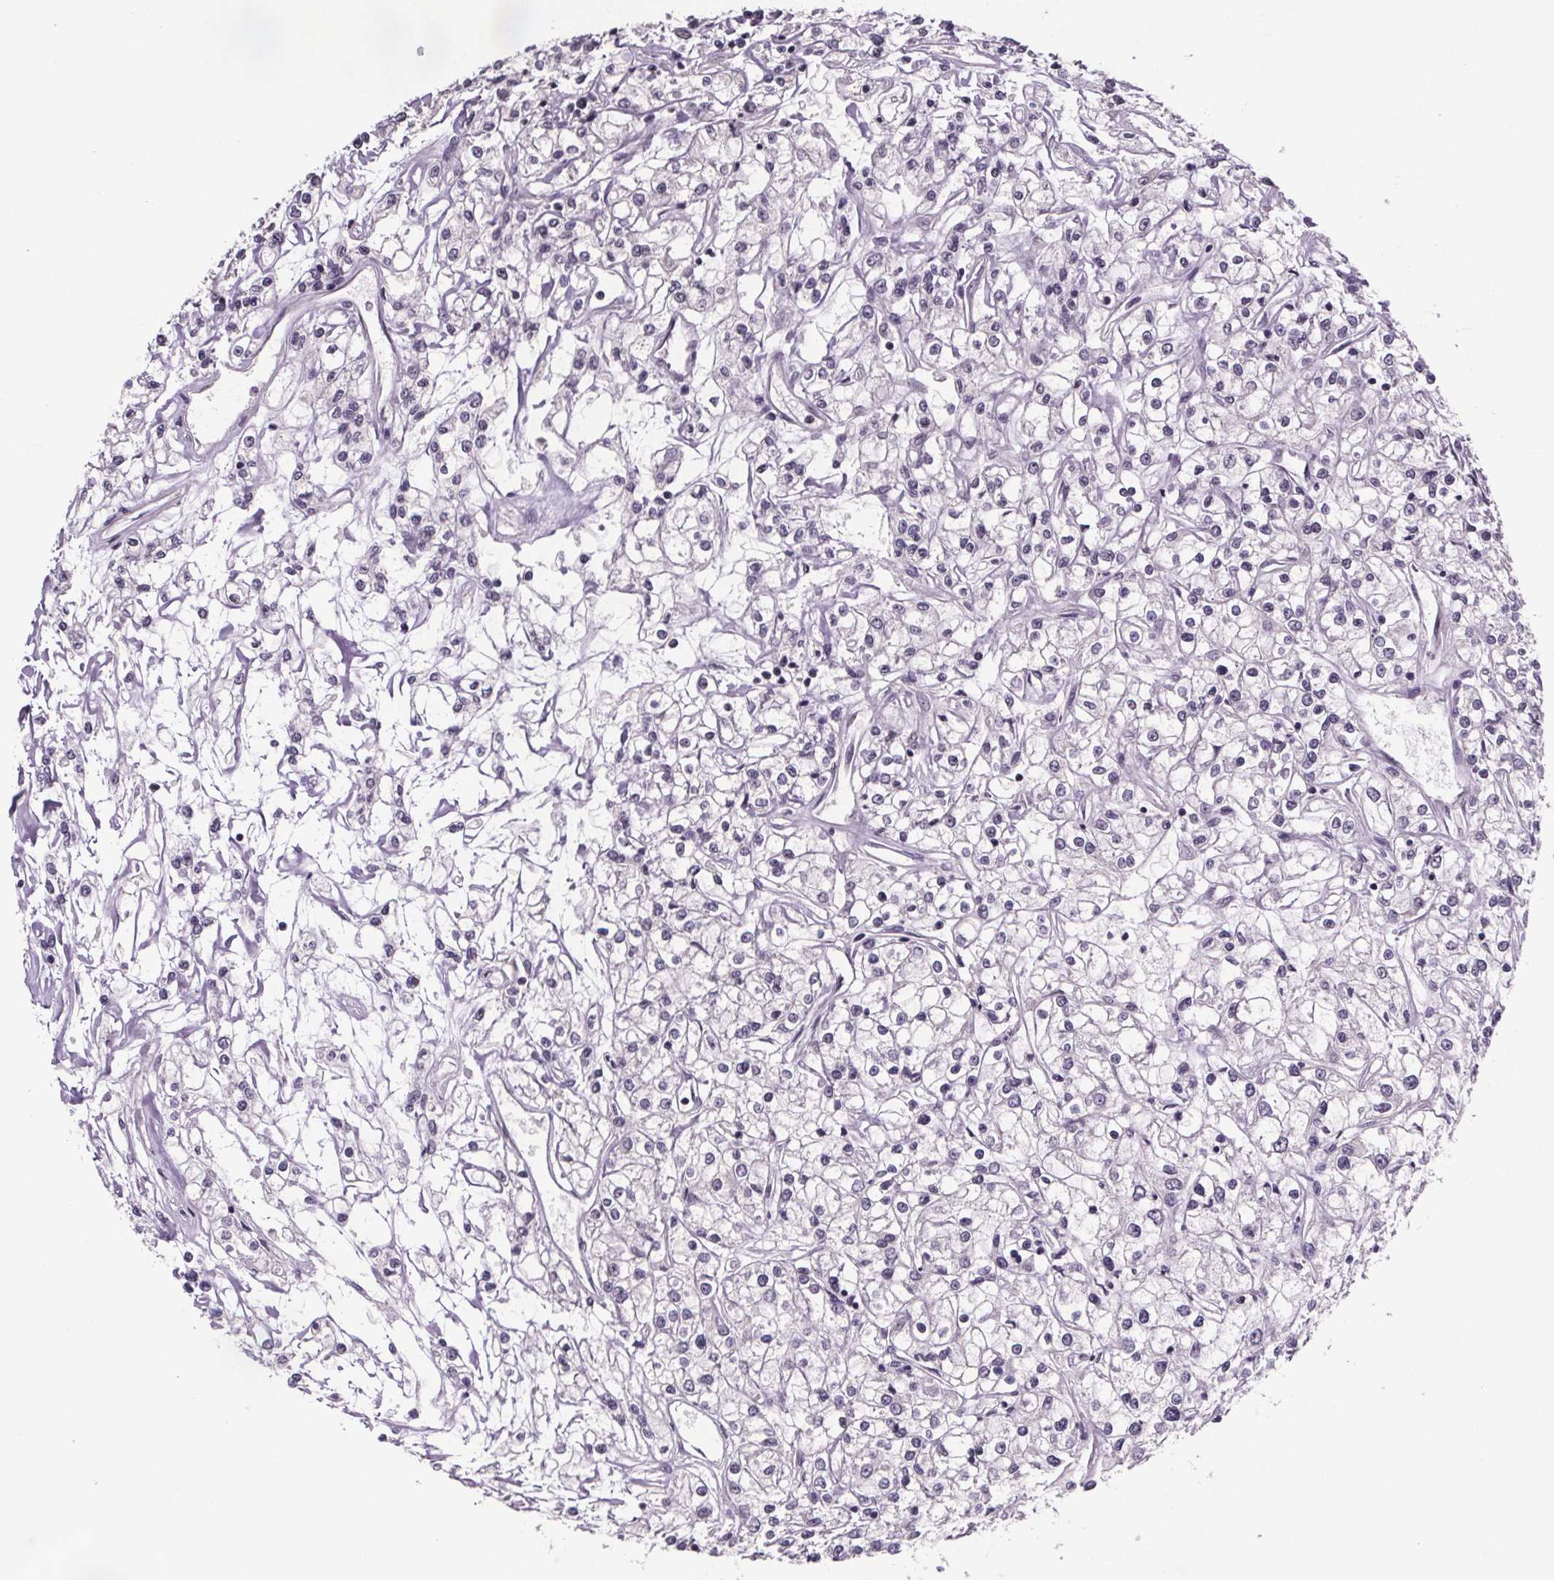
{"staining": {"intensity": "negative", "quantity": "none", "location": "none"}, "tissue": "renal cancer", "cell_type": "Tumor cells", "image_type": "cancer", "snomed": [{"axis": "morphology", "description": "Adenocarcinoma, NOS"}, {"axis": "topography", "description": "Kidney"}], "caption": "A micrograph of human renal cancer (adenocarcinoma) is negative for staining in tumor cells.", "gene": "NKX6-1", "patient": {"sex": "female", "age": 59}}